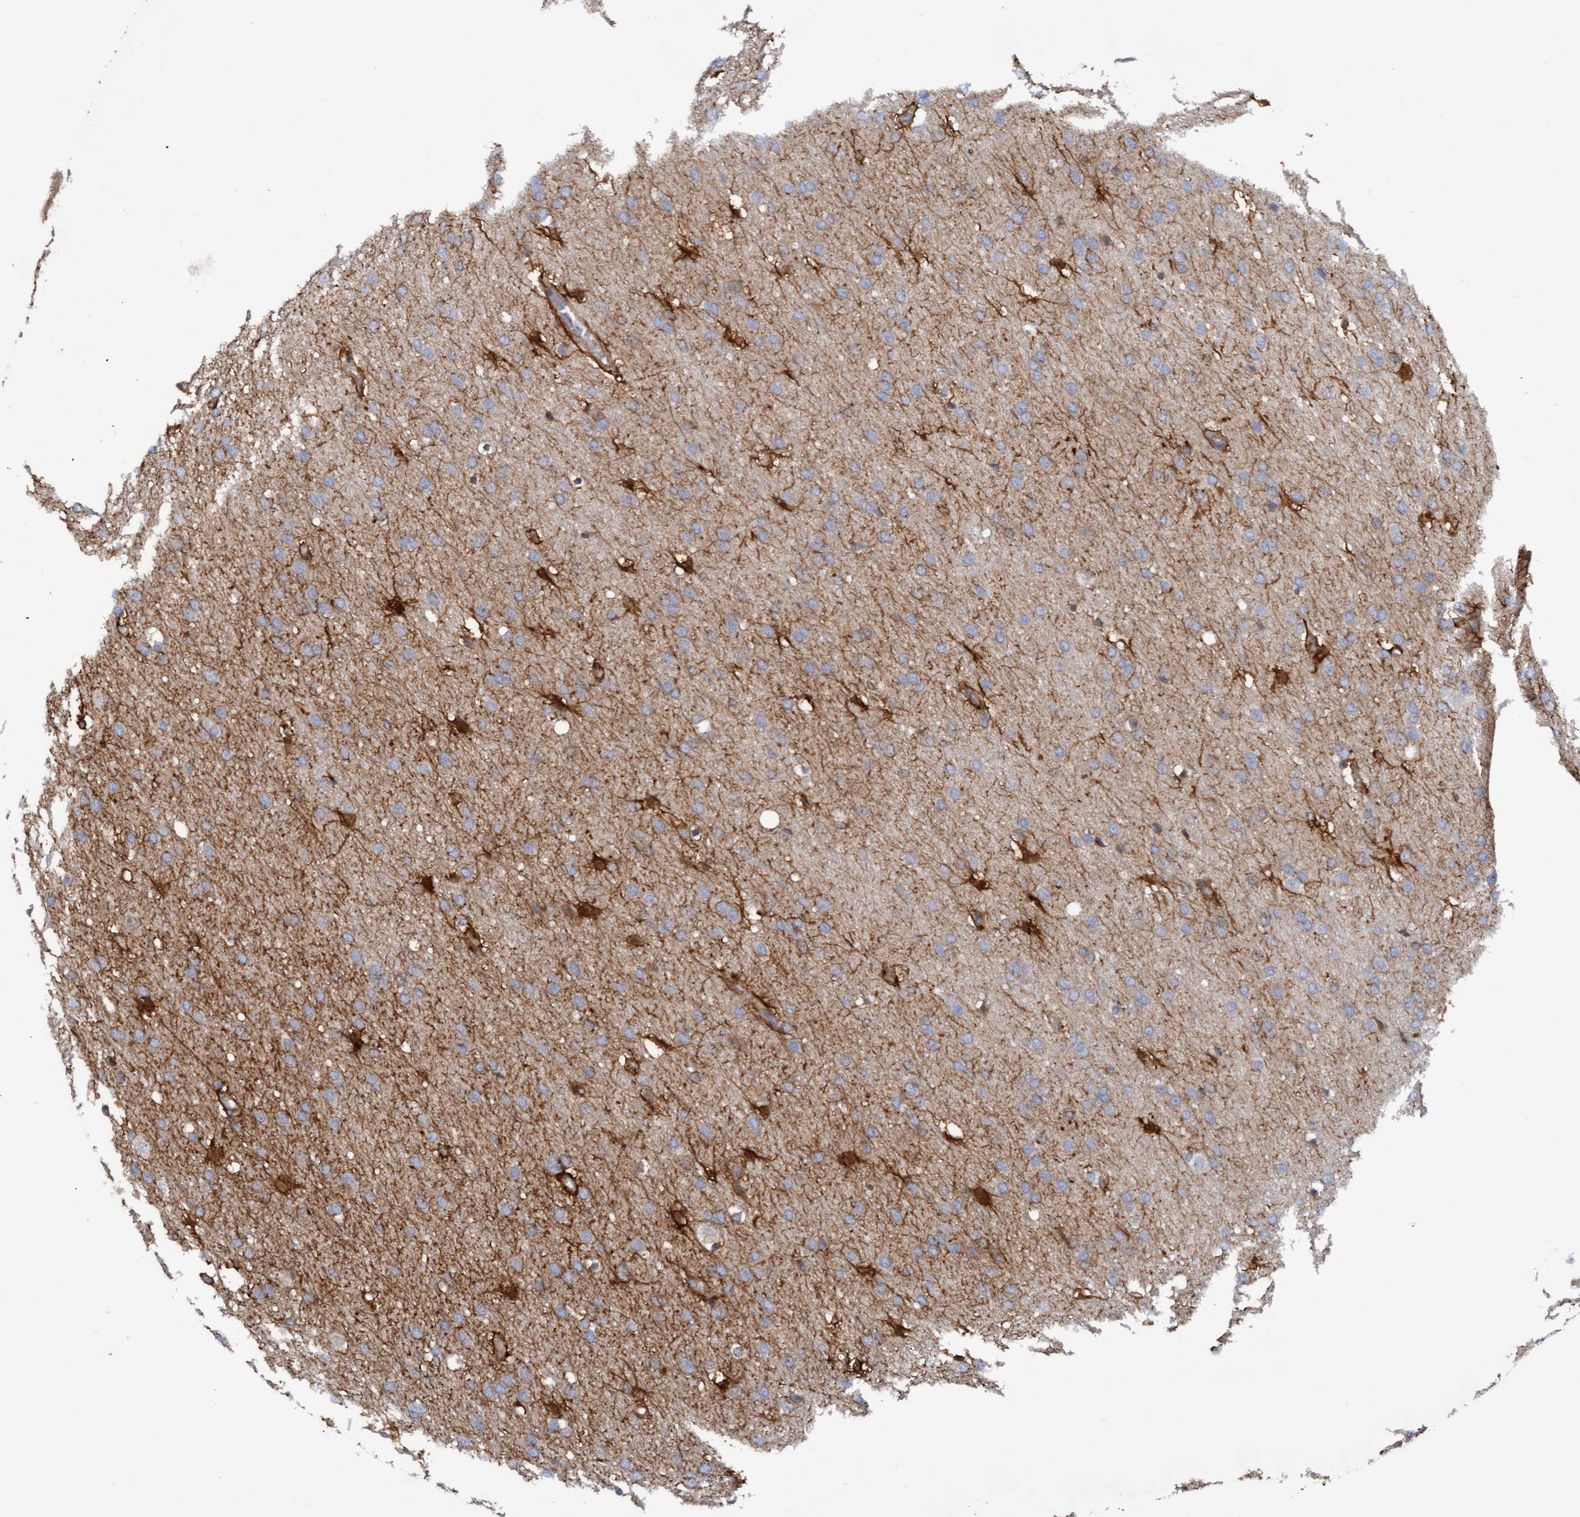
{"staining": {"intensity": "moderate", "quantity": "25%-75%", "location": "cytoplasmic/membranous"}, "tissue": "glioma", "cell_type": "Tumor cells", "image_type": "cancer", "snomed": [{"axis": "morphology", "description": "Glioma, malignant, Low grade"}, {"axis": "topography", "description": "Brain"}], "caption": "Human malignant glioma (low-grade) stained with a brown dye displays moderate cytoplasmic/membranous positive staining in approximately 25%-75% of tumor cells.", "gene": "PLCD1", "patient": {"sex": "female", "age": 37}}